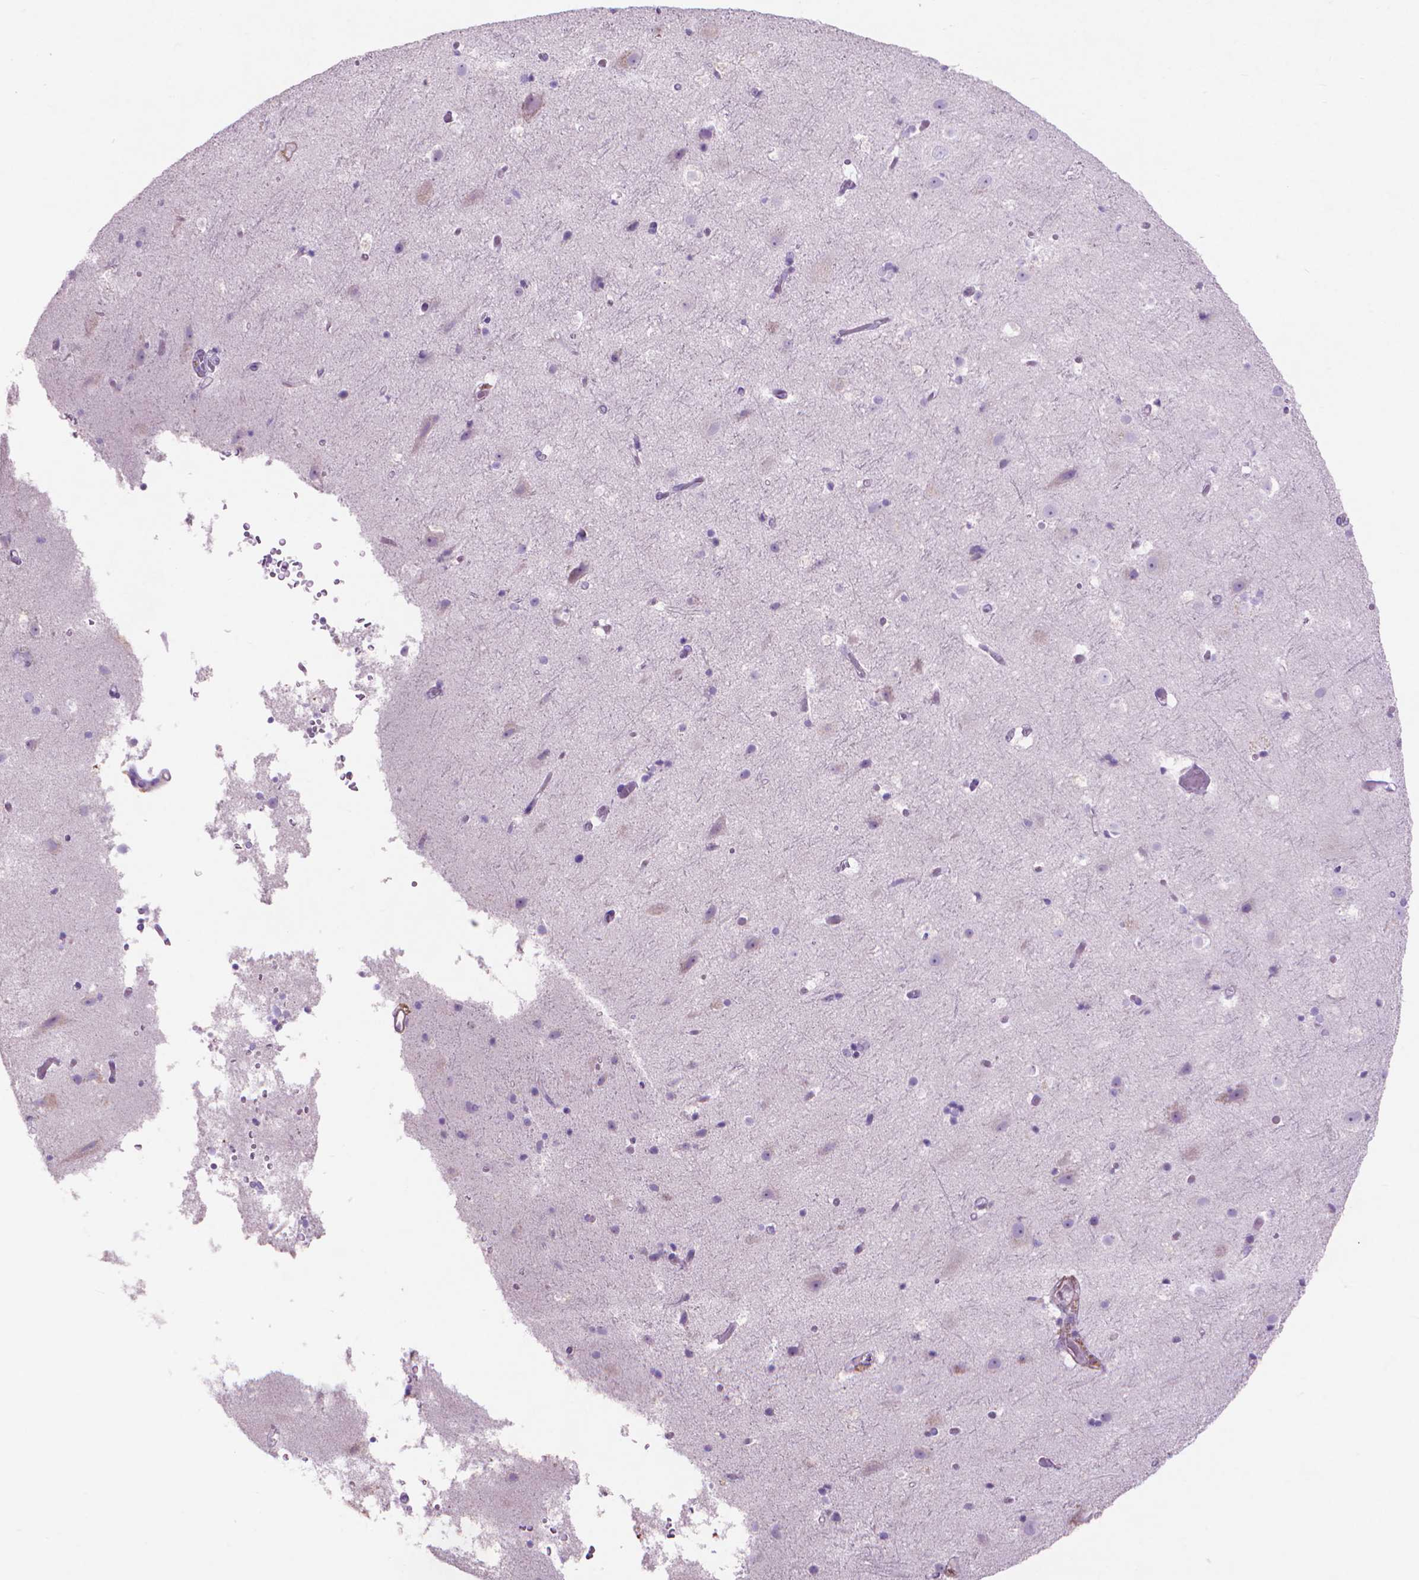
{"staining": {"intensity": "weak", "quantity": "<25%", "location": "cytoplasmic/membranous"}, "tissue": "cerebral cortex", "cell_type": "Endothelial cells", "image_type": "normal", "snomed": [{"axis": "morphology", "description": "Normal tissue, NOS"}, {"axis": "topography", "description": "Cerebral cortex"}], "caption": "Unremarkable cerebral cortex was stained to show a protein in brown. There is no significant positivity in endothelial cells. (DAB IHC, high magnification).", "gene": "AQP10", "patient": {"sex": "female", "age": 52}}